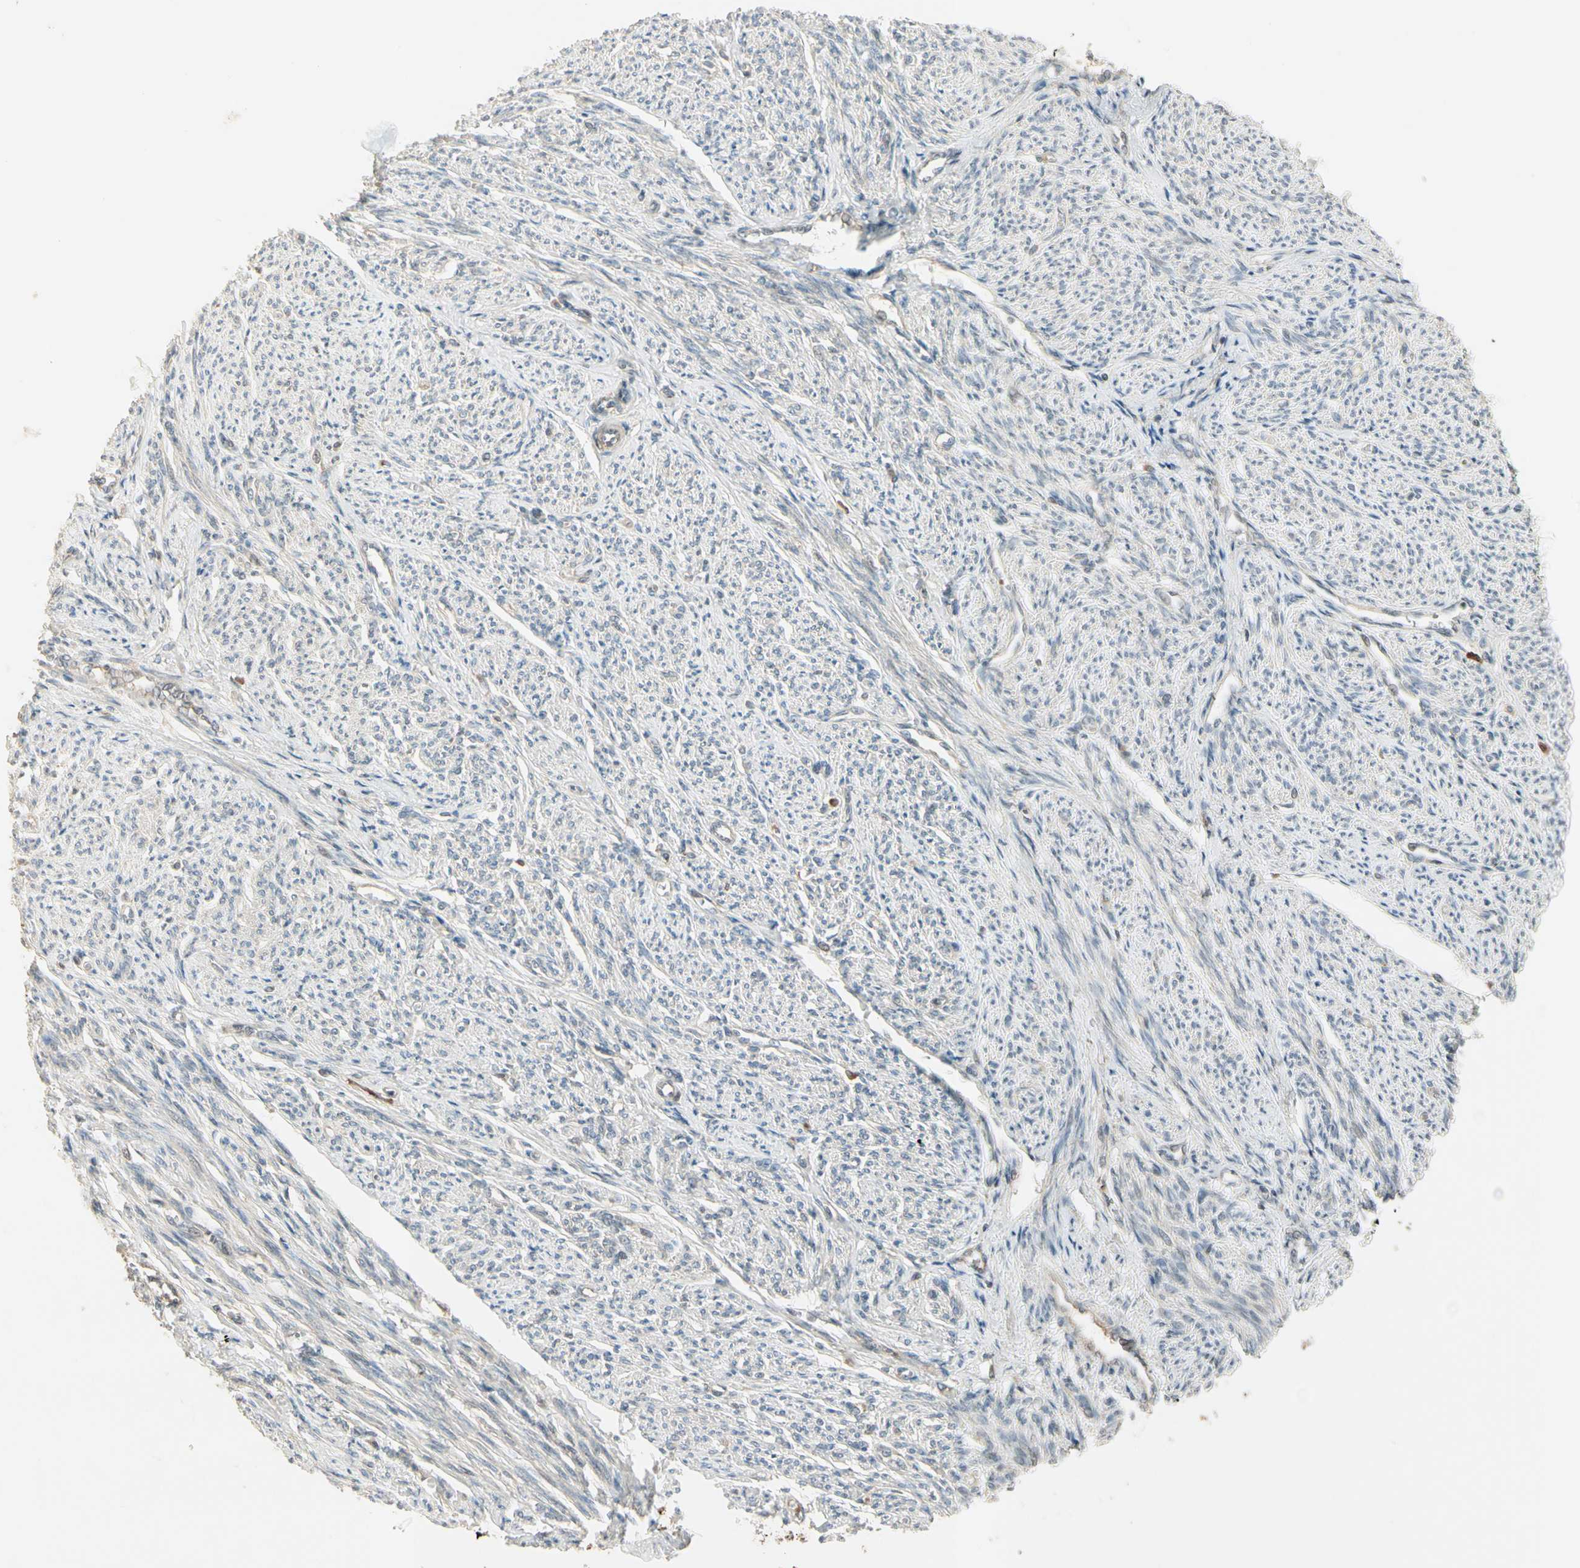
{"staining": {"intensity": "weak", "quantity": "25%-75%", "location": "cytoplasmic/membranous"}, "tissue": "smooth muscle", "cell_type": "Smooth muscle cells", "image_type": "normal", "snomed": [{"axis": "morphology", "description": "Normal tissue, NOS"}, {"axis": "topography", "description": "Smooth muscle"}], "caption": "IHC histopathology image of benign smooth muscle: human smooth muscle stained using IHC shows low levels of weak protein expression localized specifically in the cytoplasmic/membranous of smooth muscle cells, appearing as a cytoplasmic/membranous brown color.", "gene": "ICAM5", "patient": {"sex": "female", "age": 65}}